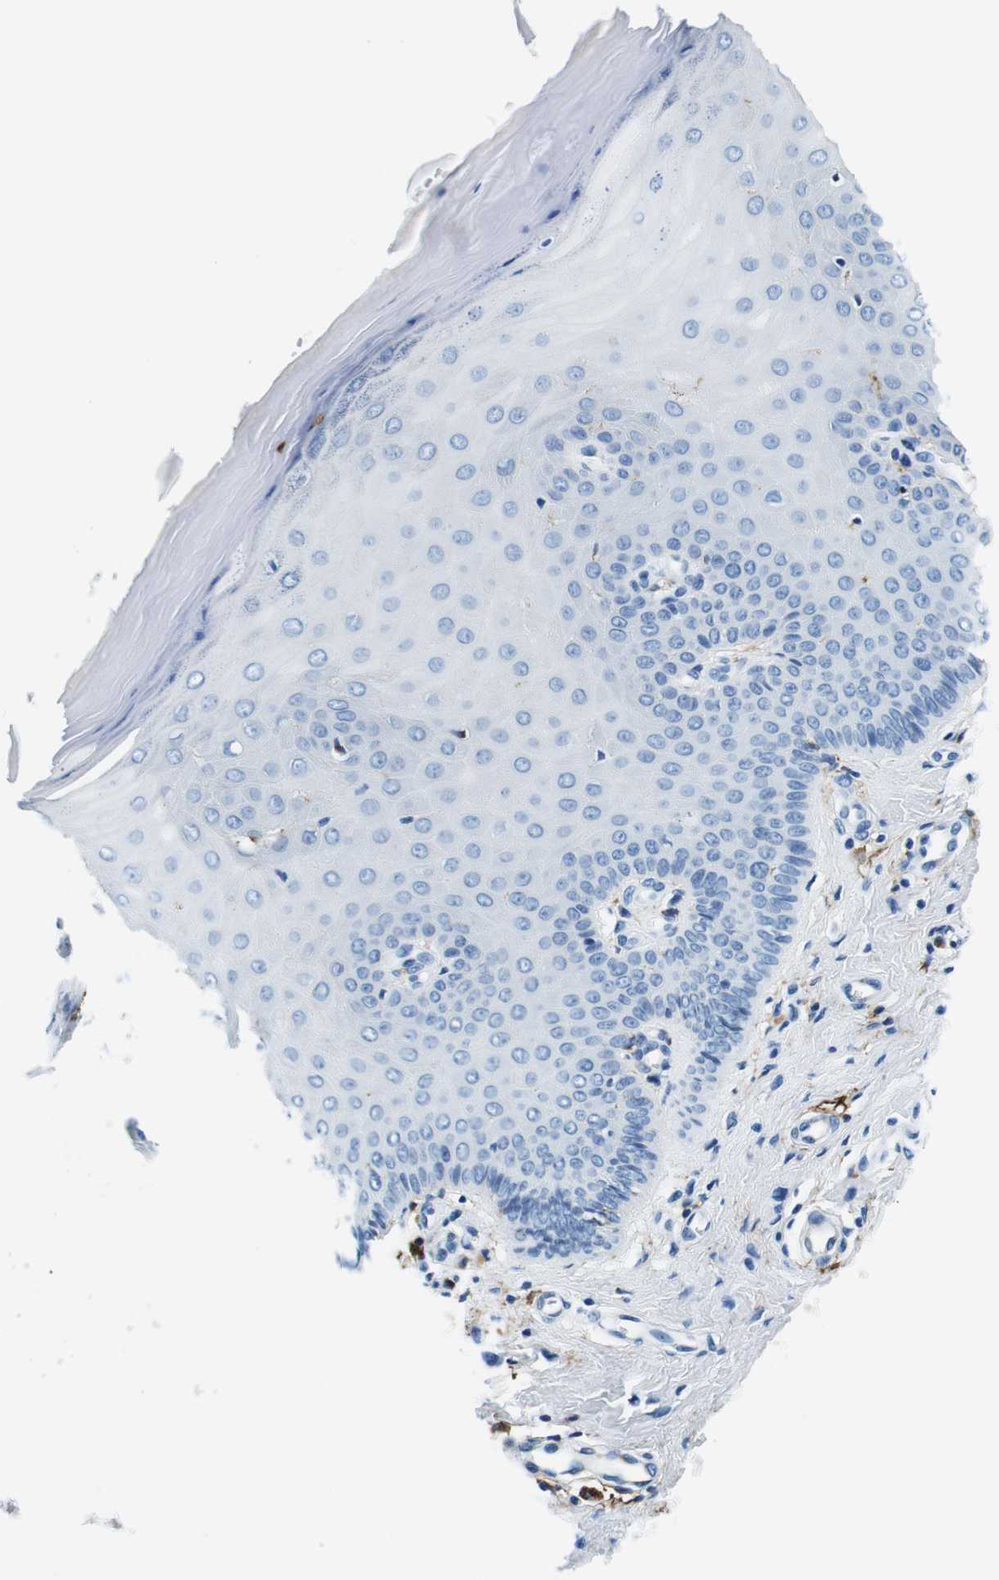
{"staining": {"intensity": "negative", "quantity": "none", "location": "none"}, "tissue": "cervix", "cell_type": "Glandular cells", "image_type": "normal", "snomed": [{"axis": "morphology", "description": "Normal tissue, NOS"}, {"axis": "topography", "description": "Cervix"}], "caption": "The photomicrograph shows no significant staining in glandular cells of cervix.", "gene": "HLA", "patient": {"sex": "female", "age": 55}}